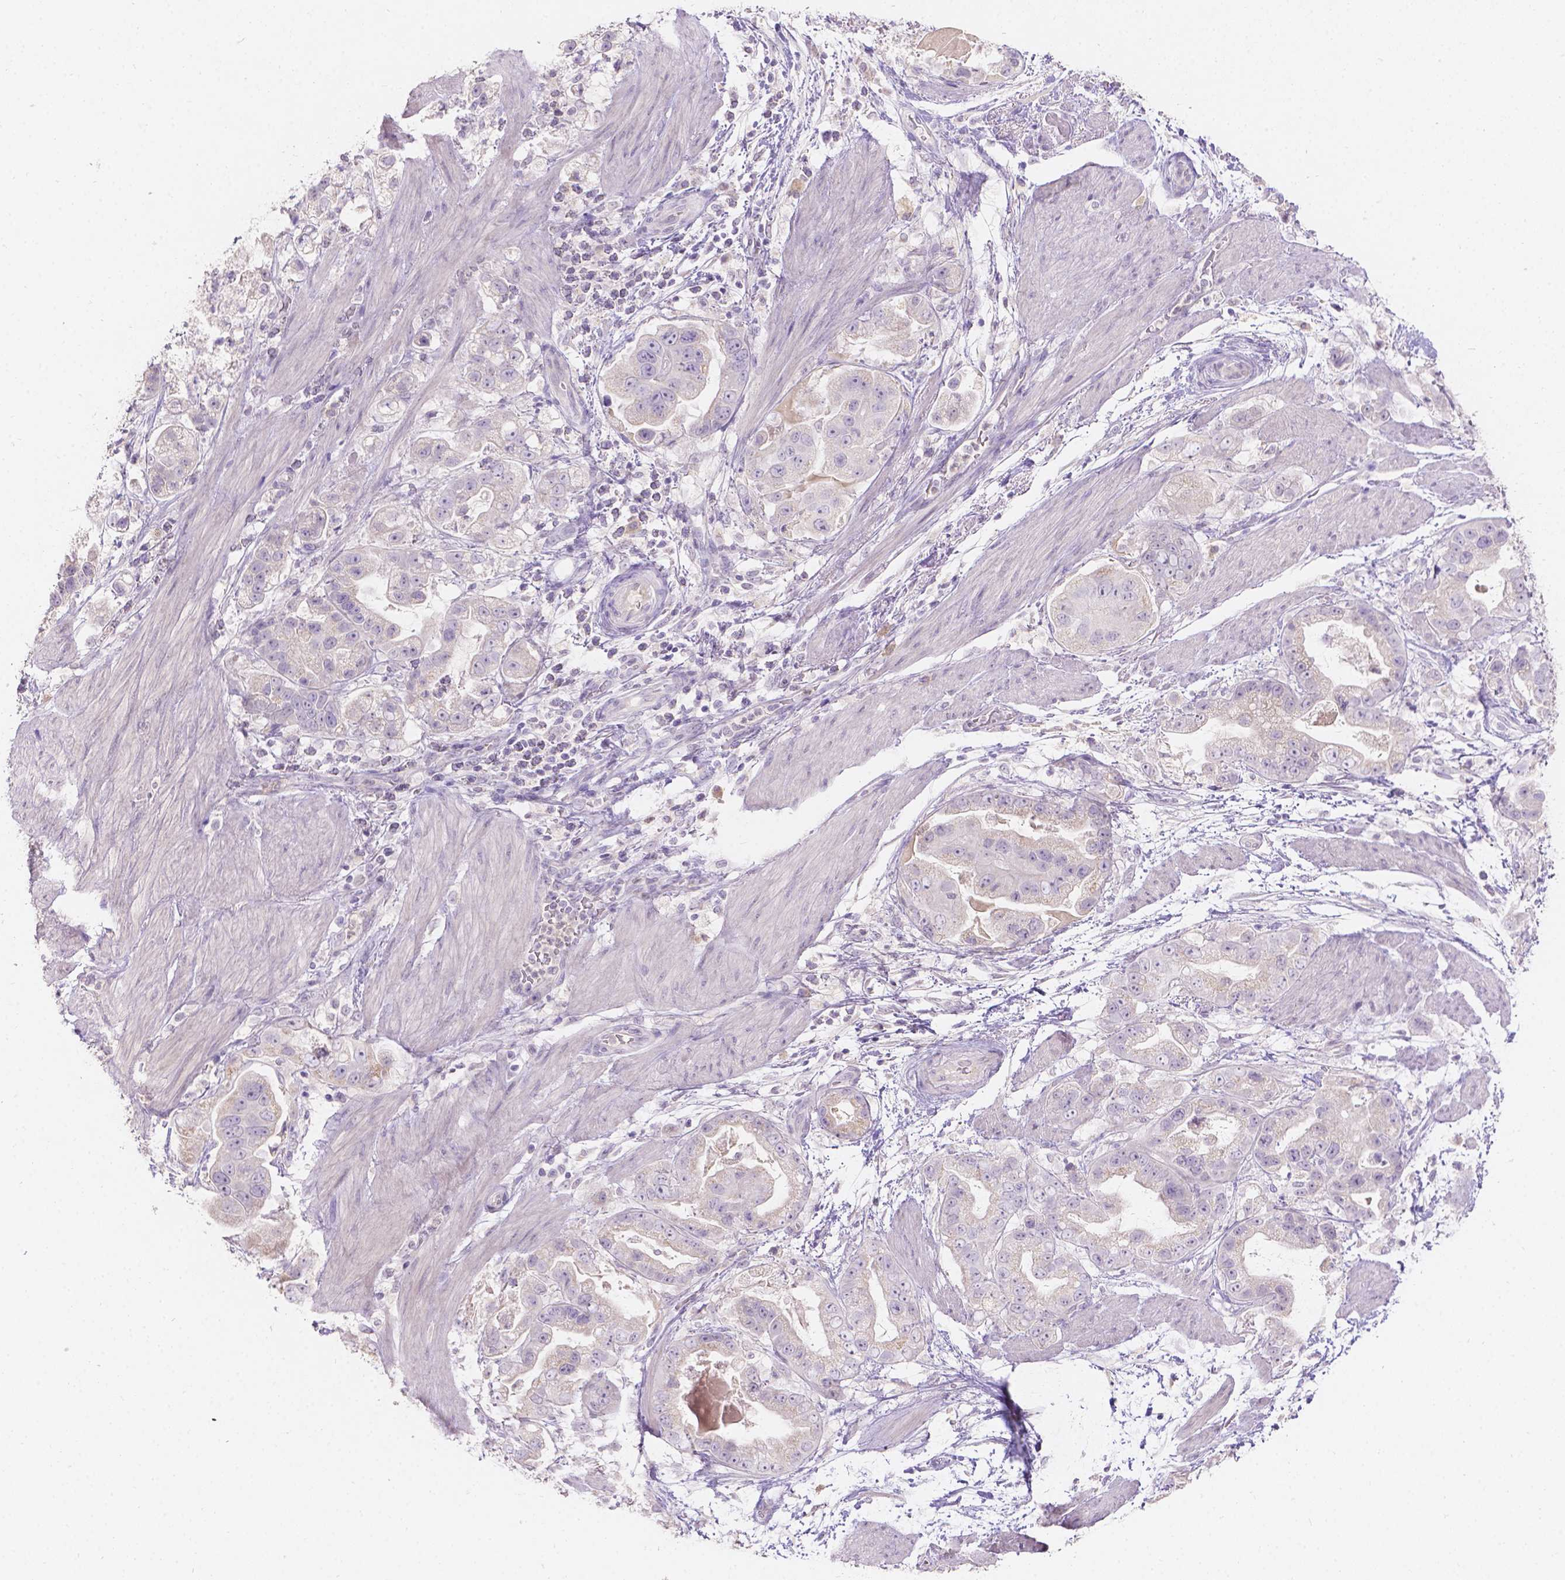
{"staining": {"intensity": "negative", "quantity": "none", "location": "none"}, "tissue": "stomach cancer", "cell_type": "Tumor cells", "image_type": "cancer", "snomed": [{"axis": "morphology", "description": "Adenocarcinoma, NOS"}, {"axis": "topography", "description": "Stomach"}], "caption": "The photomicrograph exhibits no significant positivity in tumor cells of stomach cancer.", "gene": "DCAF4L1", "patient": {"sex": "male", "age": 59}}